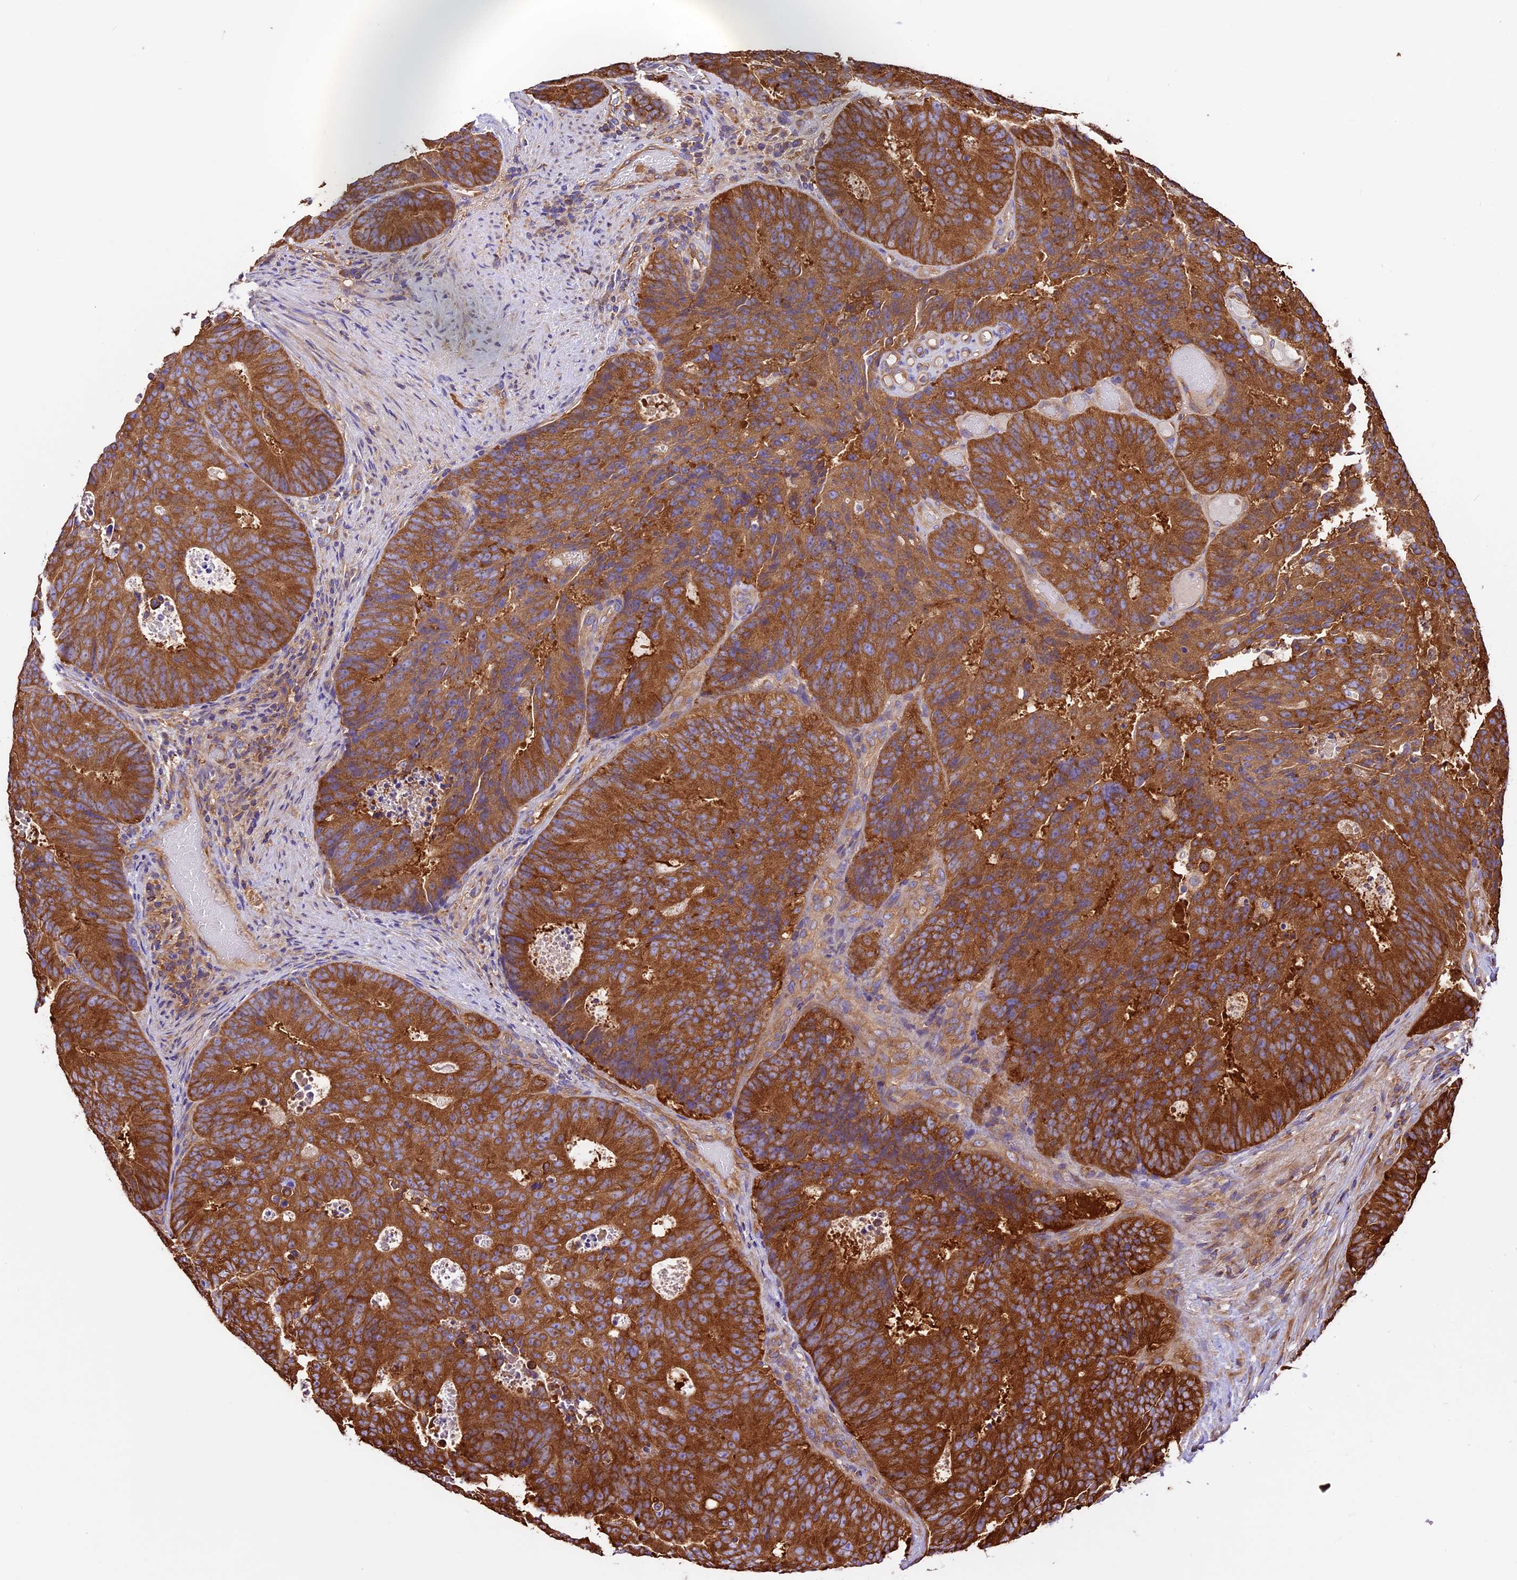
{"staining": {"intensity": "strong", "quantity": ">75%", "location": "cytoplasmic/membranous"}, "tissue": "colorectal cancer", "cell_type": "Tumor cells", "image_type": "cancer", "snomed": [{"axis": "morphology", "description": "Adenocarcinoma, NOS"}, {"axis": "topography", "description": "Colon"}], "caption": "DAB immunohistochemical staining of adenocarcinoma (colorectal) demonstrates strong cytoplasmic/membranous protein staining in about >75% of tumor cells.", "gene": "KARS1", "patient": {"sex": "male", "age": 87}}